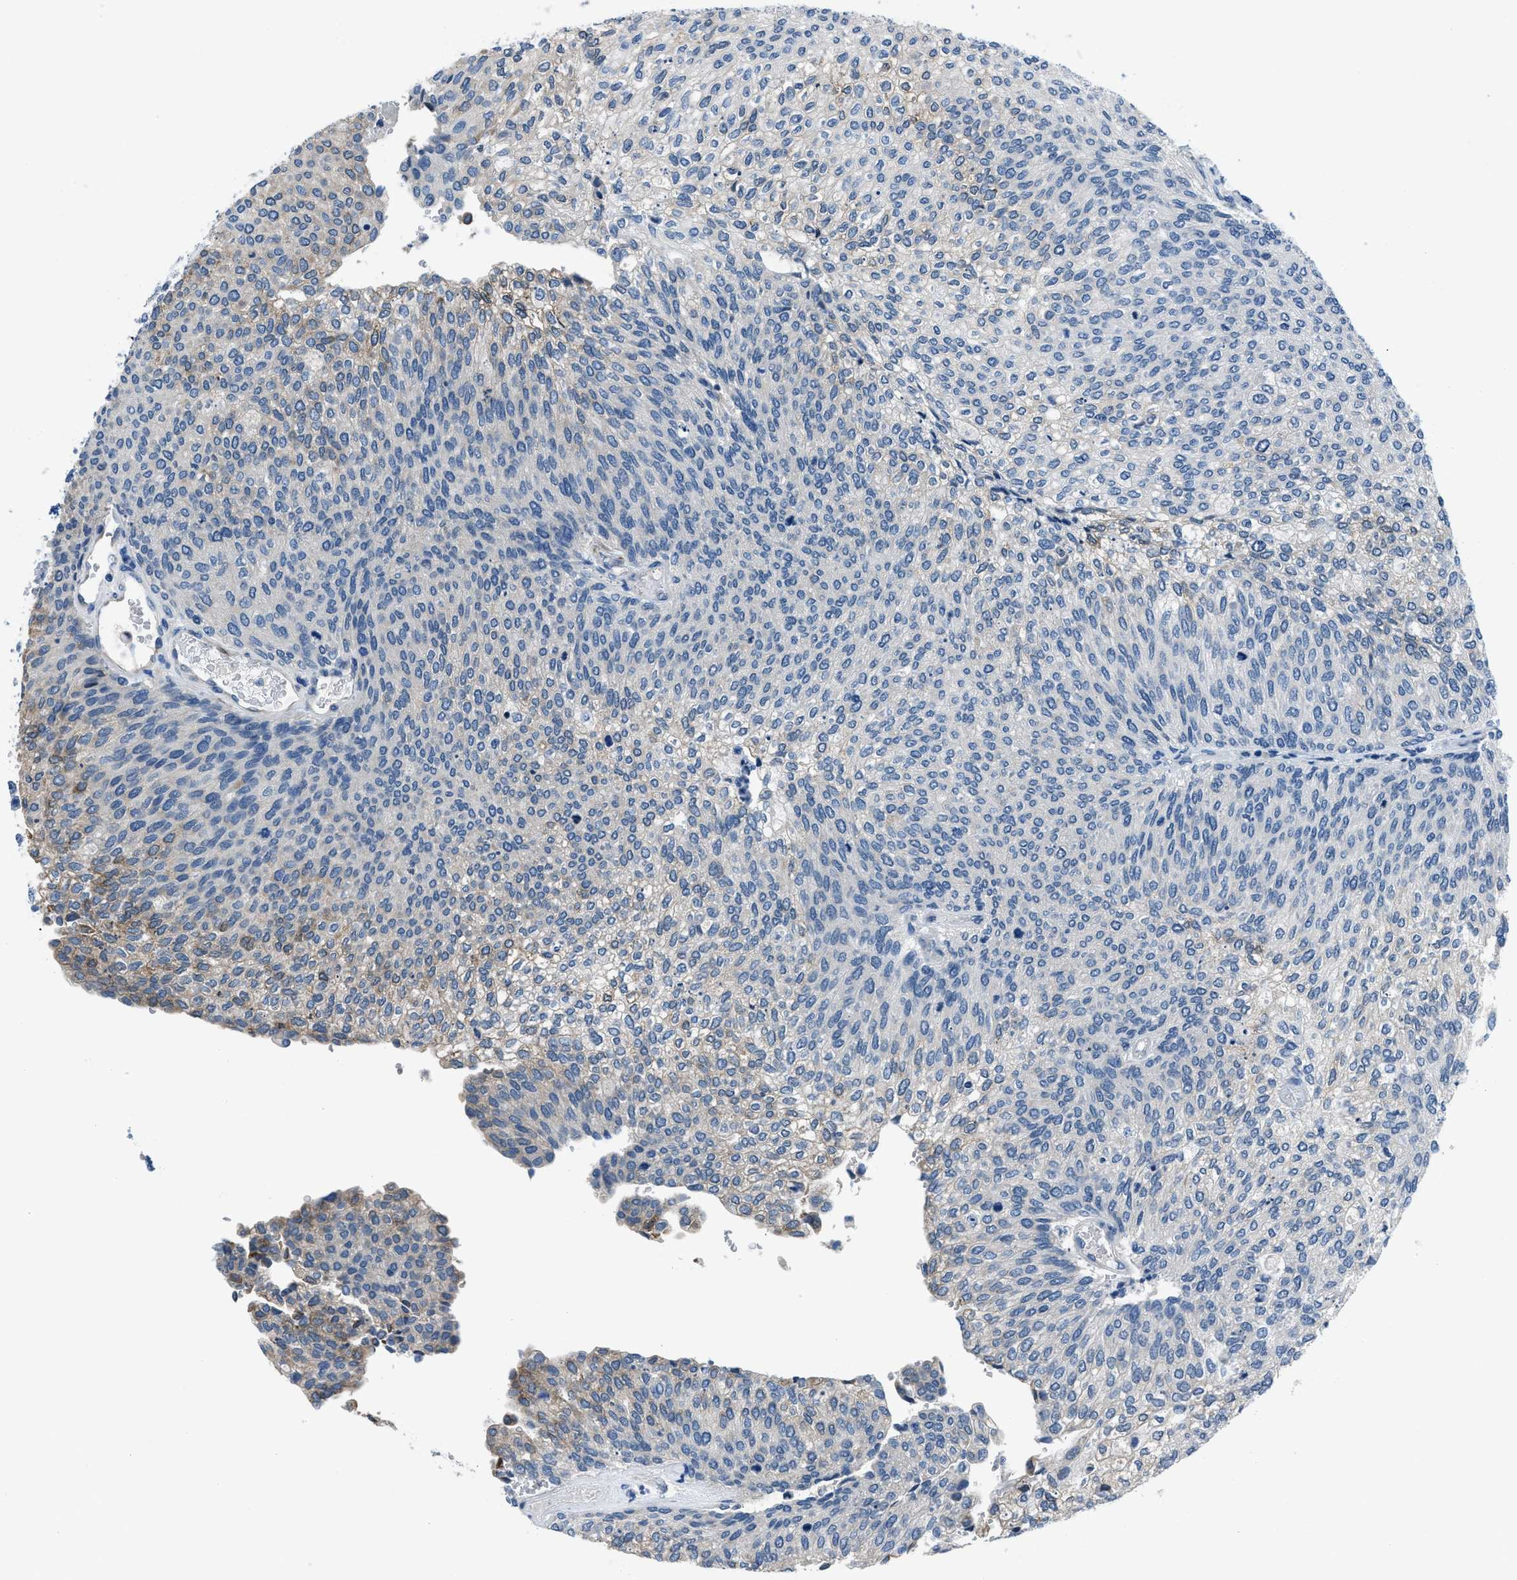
{"staining": {"intensity": "weak", "quantity": "<25%", "location": "cytoplasmic/membranous"}, "tissue": "urothelial cancer", "cell_type": "Tumor cells", "image_type": "cancer", "snomed": [{"axis": "morphology", "description": "Urothelial carcinoma, Low grade"}, {"axis": "topography", "description": "Urinary bladder"}], "caption": "The photomicrograph exhibits no significant expression in tumor cells of urothelial carcinoma (low-grade). Nuclei are stained in blue.", "gene": "GJA3", "patient": {"sex": "female", "age": 79}}